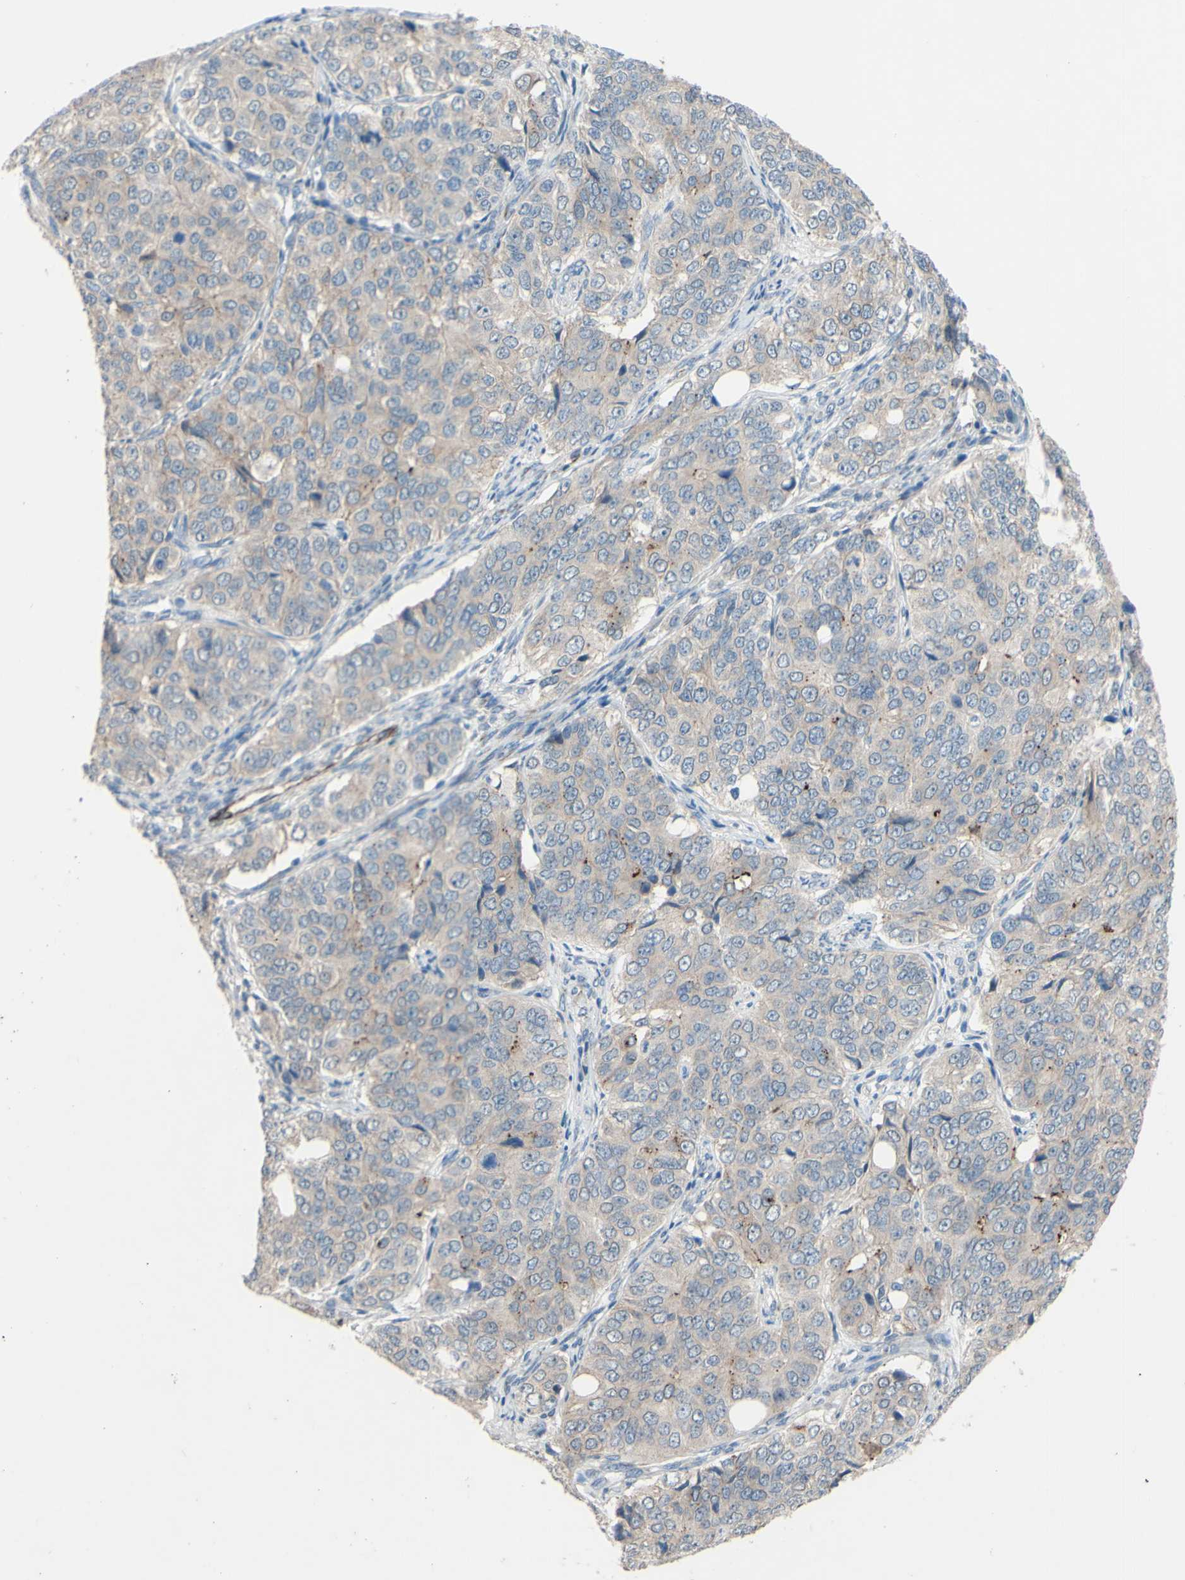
{"staining": {"intensity": "weak", "quantity": ">75%", "location": "cytoplasmic/membranous"}, "tissue": "ovarian cancer", "cell_type": "Tumor cells", "image_type": "cancer", "snomed": [{"axis": "morphology", "description": "Carcinoma, endometroid"}, {"axis": "topography", "description": "Ovary"}], "caption": "Ovarian cancer (endometroid carcinoma) tissue exhibits weak cytoplasmic/membranous staining in about >75% of tumor cells", "gene": "CDCP1", "patient": {"sex": "female", "age": 51}}